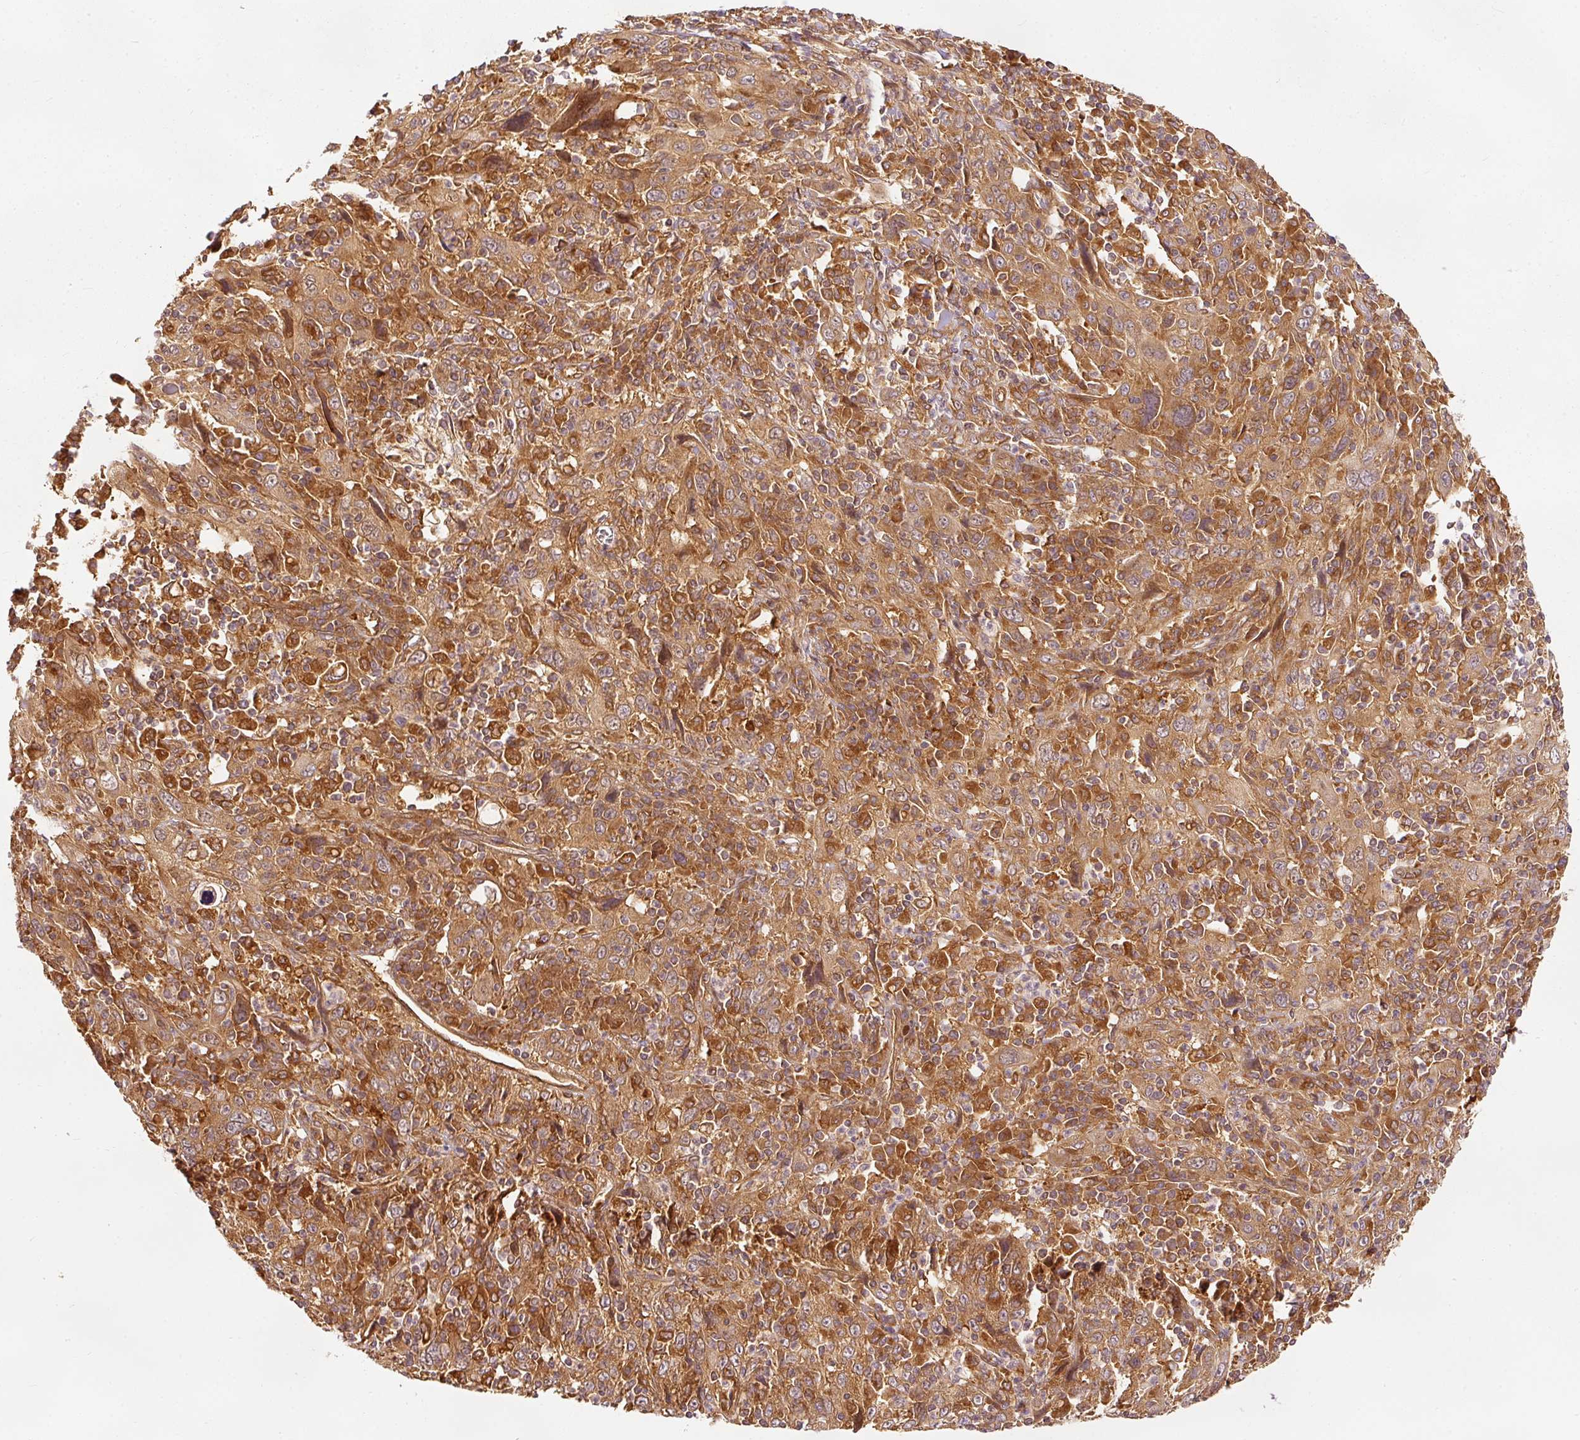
{"staining": {"intensity": "strong", "quantity": ">75%", "location": "cytoplasmic/membranous"}, "tissue": "cervical cancer", "cell_type": "Tumor cells", "image_type": "cancer", "snomed": [{"axis": "morphology", "description": "Squamous cell carcinoma, NOS"}, {"axis": "topography", "description": "Cervix"}], "caption": "Cervical cancer tissue exhibits strong cytoplasmic/membranous positivity in about >75% of tumor cells, visualized by immunohistochemistry. The protein of interest is shown in brown color, while the nuclei are stained blue.", "gene": "EIF3B", "patient": {"sex": "female", "age": 46}}